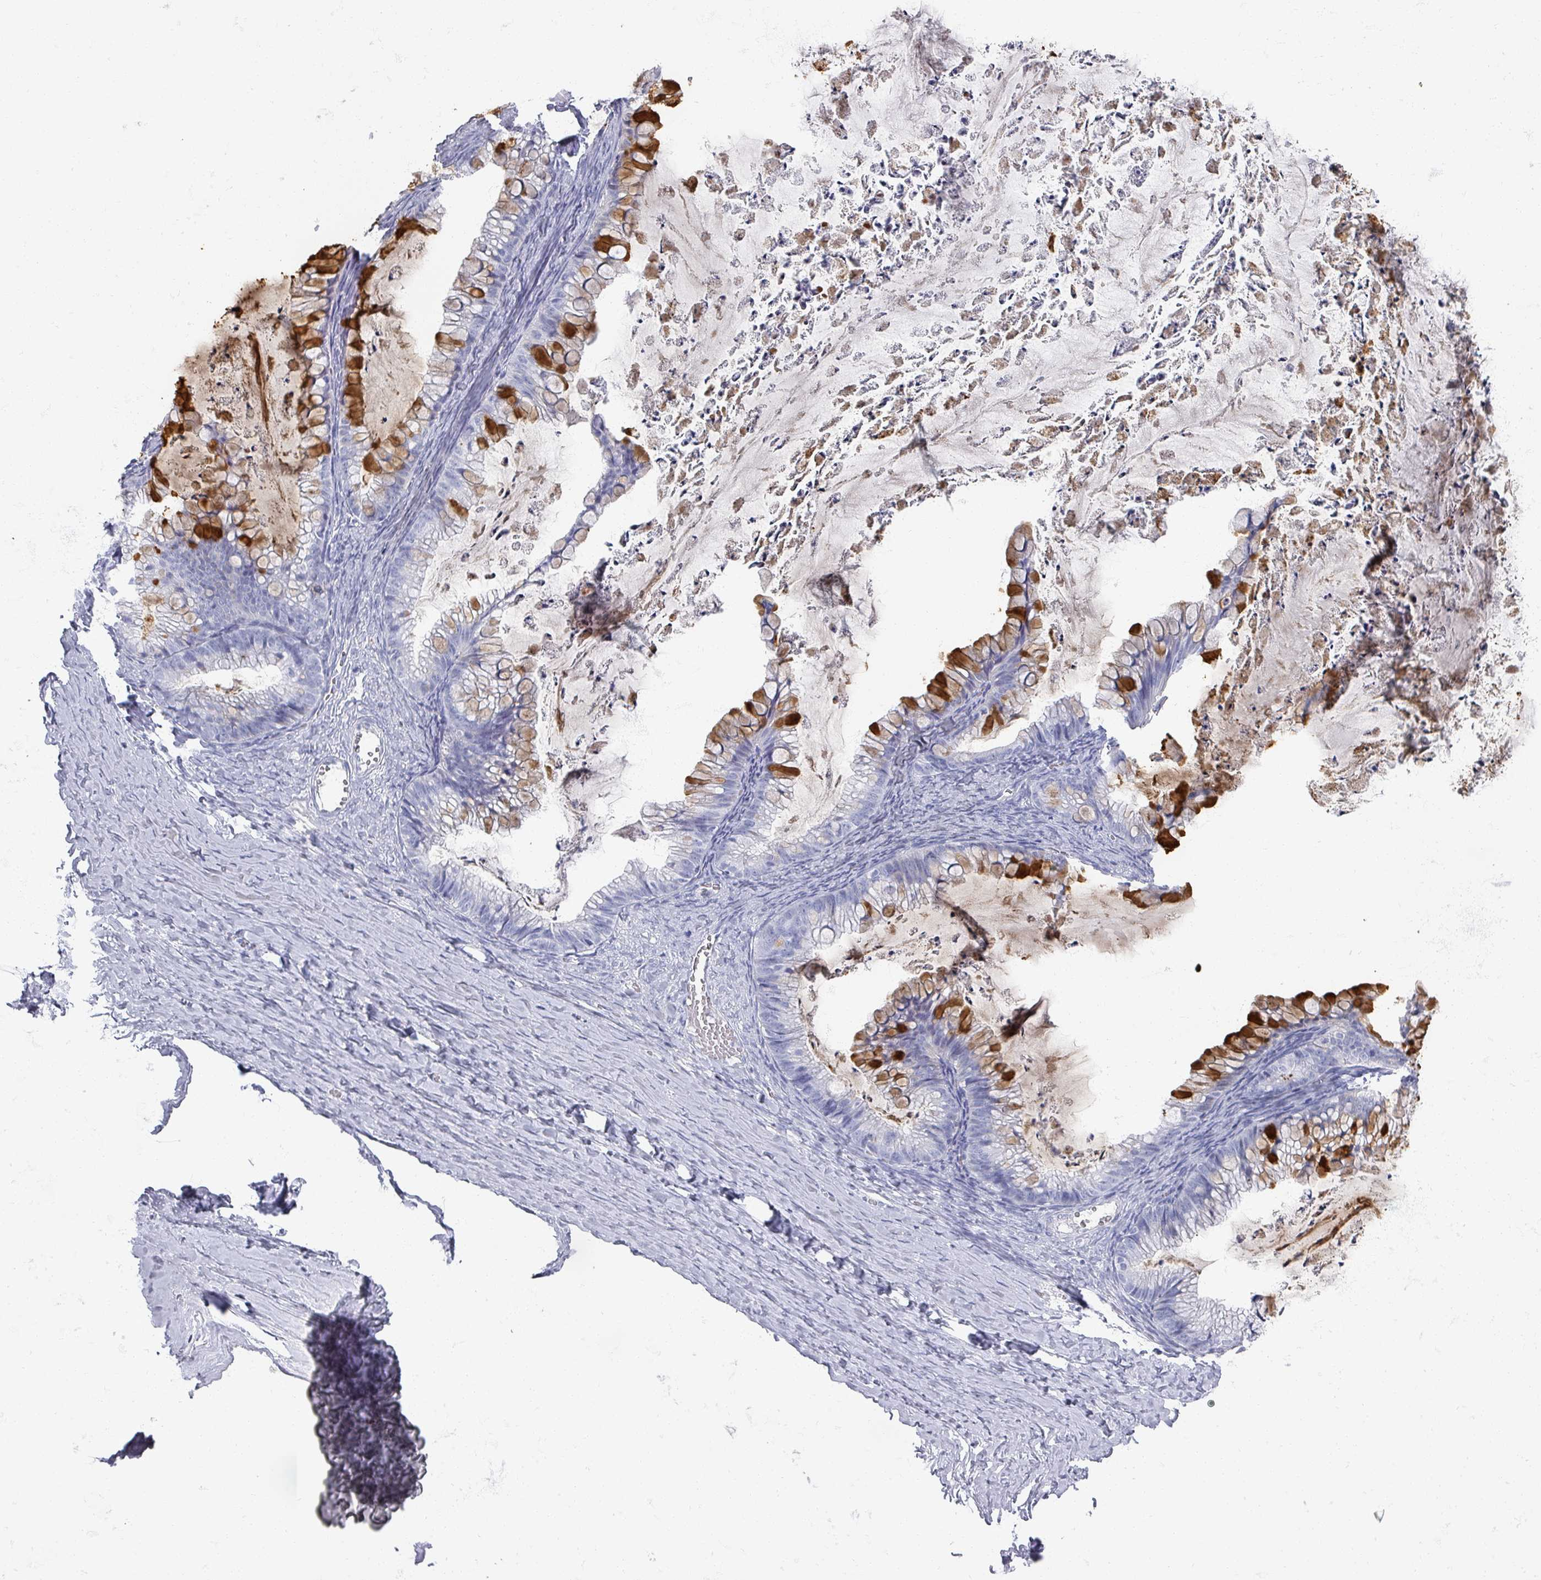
{"staining": {"intensity": "strong", "quantity": "25%-75%", "location": "cytoplasmic/membranous"}, "tissue": "ovarian cancer", "cell_type": "Tumor cells", "image_type": "cancer", "snomed": [{"axis": "morphology", "description": "Cystadenocarcinoma, mucinous, NOS"}, {"axis": "topography", "description": "Ovary"}], "caption": "Protein staining reveals strong cytoplasmic/membranous expression in about 25%-75% of tumor cells in ovarian cancer.", "gene": "OMG", "patient": {"sex": "female", "age": 35}}